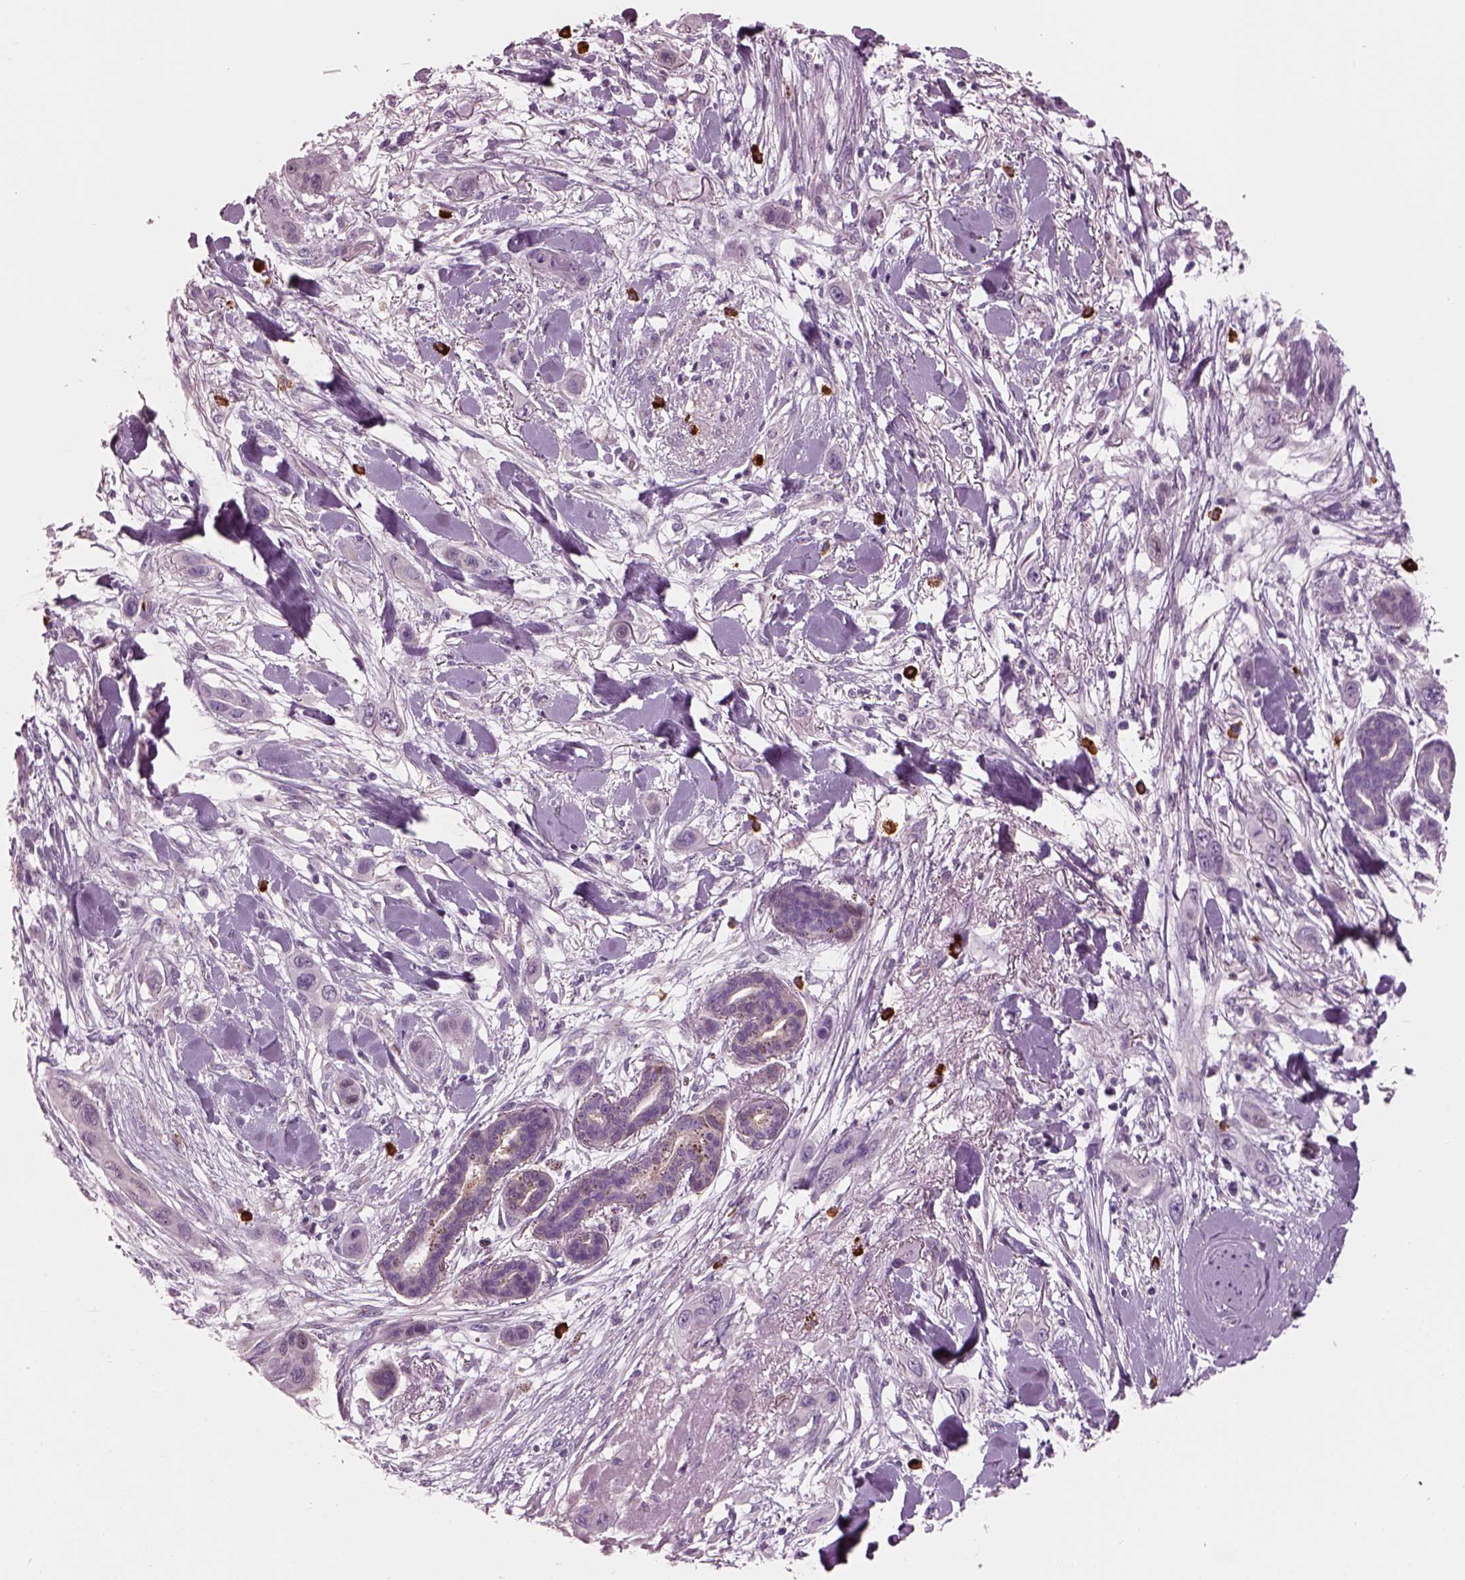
{"staining": {"intensity": "negative", "quantity": "none", "location": "none"}, "tissue": "skin cancer", "cell_type": "Tumor cells", "image_type": "cancer", "snomed": [{"axis": "morphology", "description": "Squamous cell carcinoma, NOS"}, {"axis": "topography", "description": "Skin"}], "caption": "The photomicrograph exhibits no significant expression in tumor cells of skin cancer.", "gene": "ADGRG5", "patient": {"sex": "male", "age": 79}}